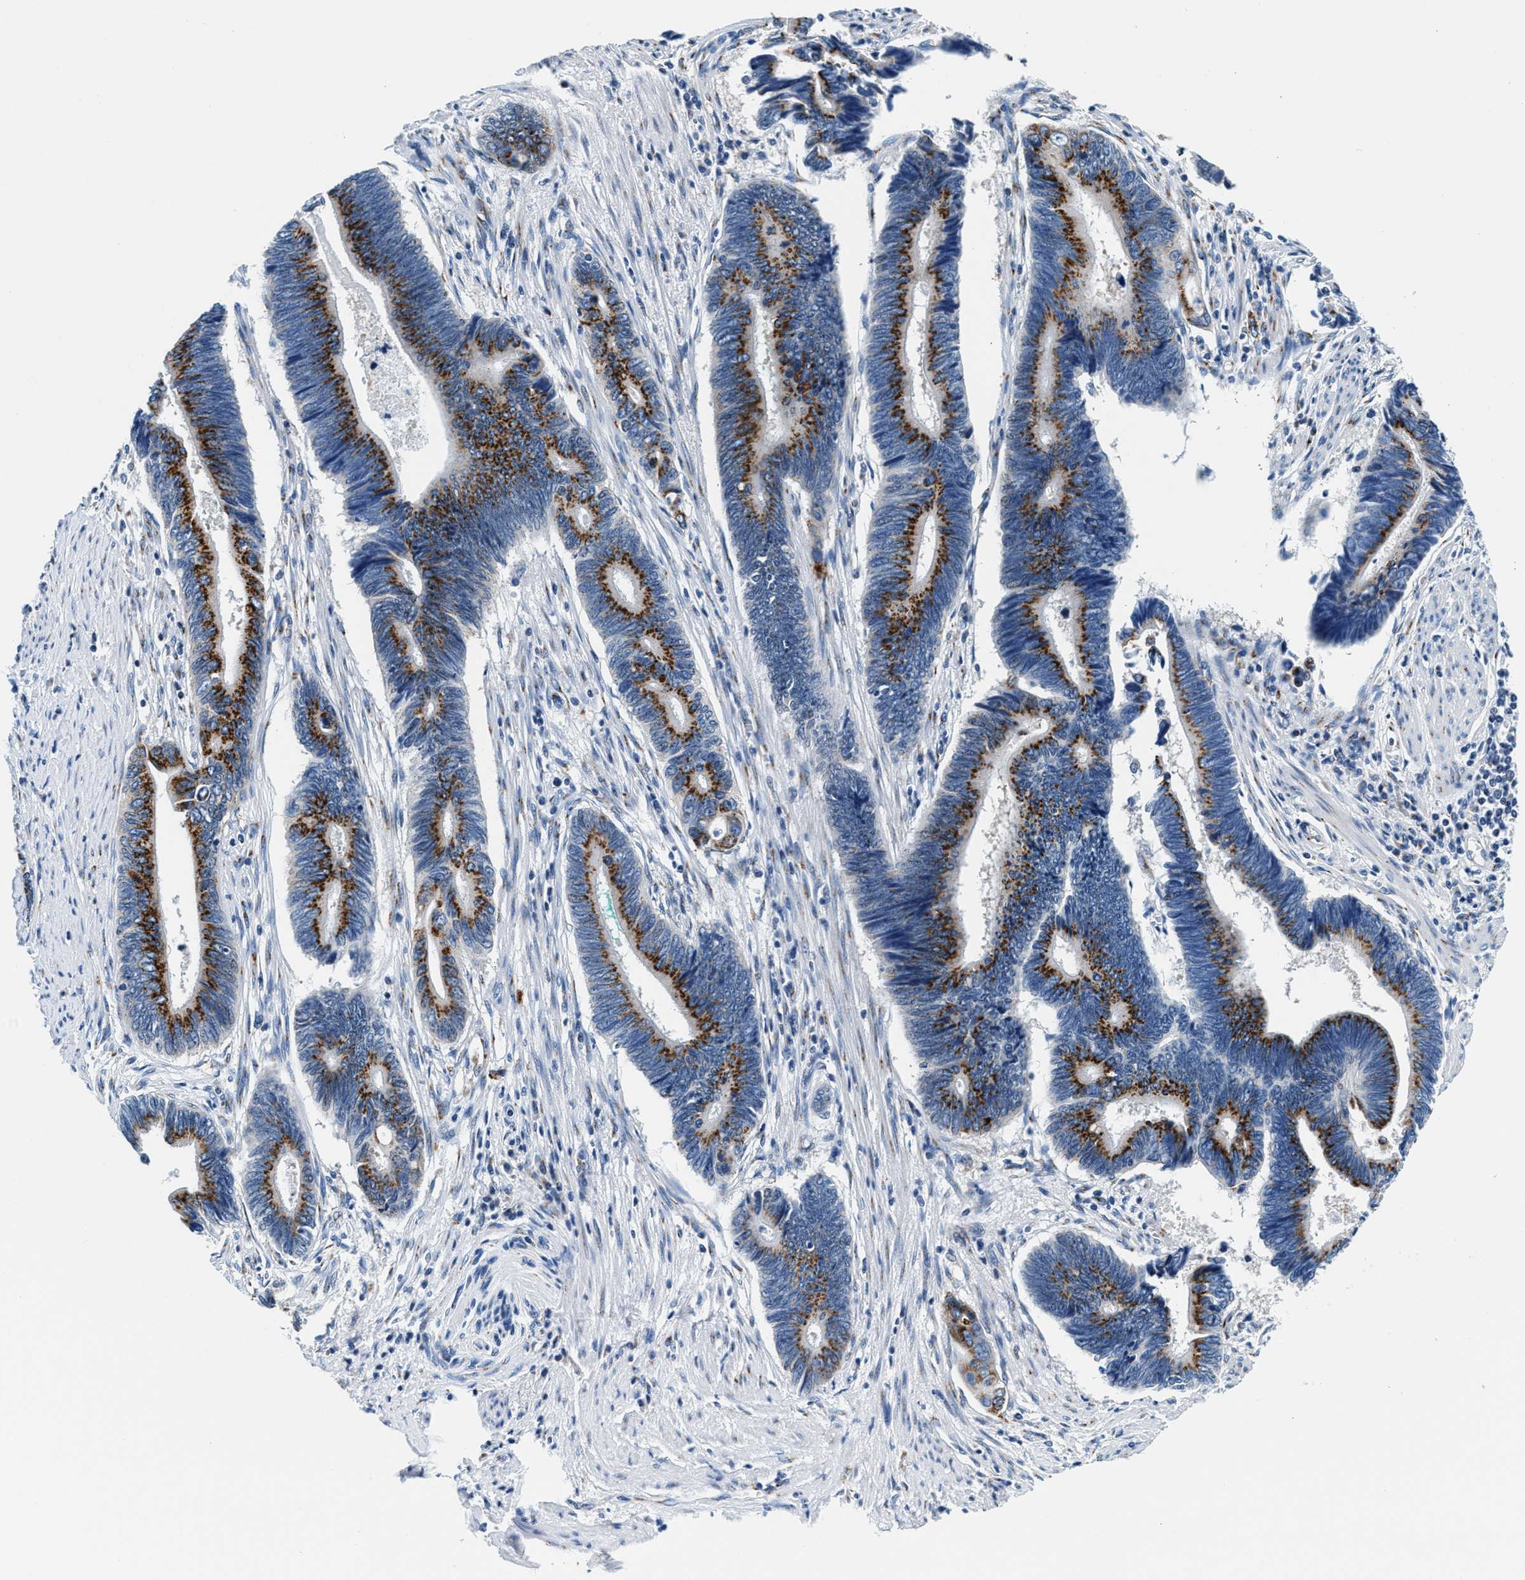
{"staining": {"intensity": "strong", "quantity": ">75%", "location": "cytoplasmic/membranous"}, "tissue": "pancreatic cancer", "cell_type": "Tumor cells", "image_type": "cancer", "snomed": [{"axis": "morphology", "description": "Adenocarcinoma, NOS"}, {"axis": "topography", "description": "Pancreas"}], "caption": "Pancreatic cancer (adenocarcinoma) tissue reveals strong cytoplasmic/membranous expression in about >75% of tumor cells", "gene": "VPS53", "patient": {"sex": "female", "age": 70}}